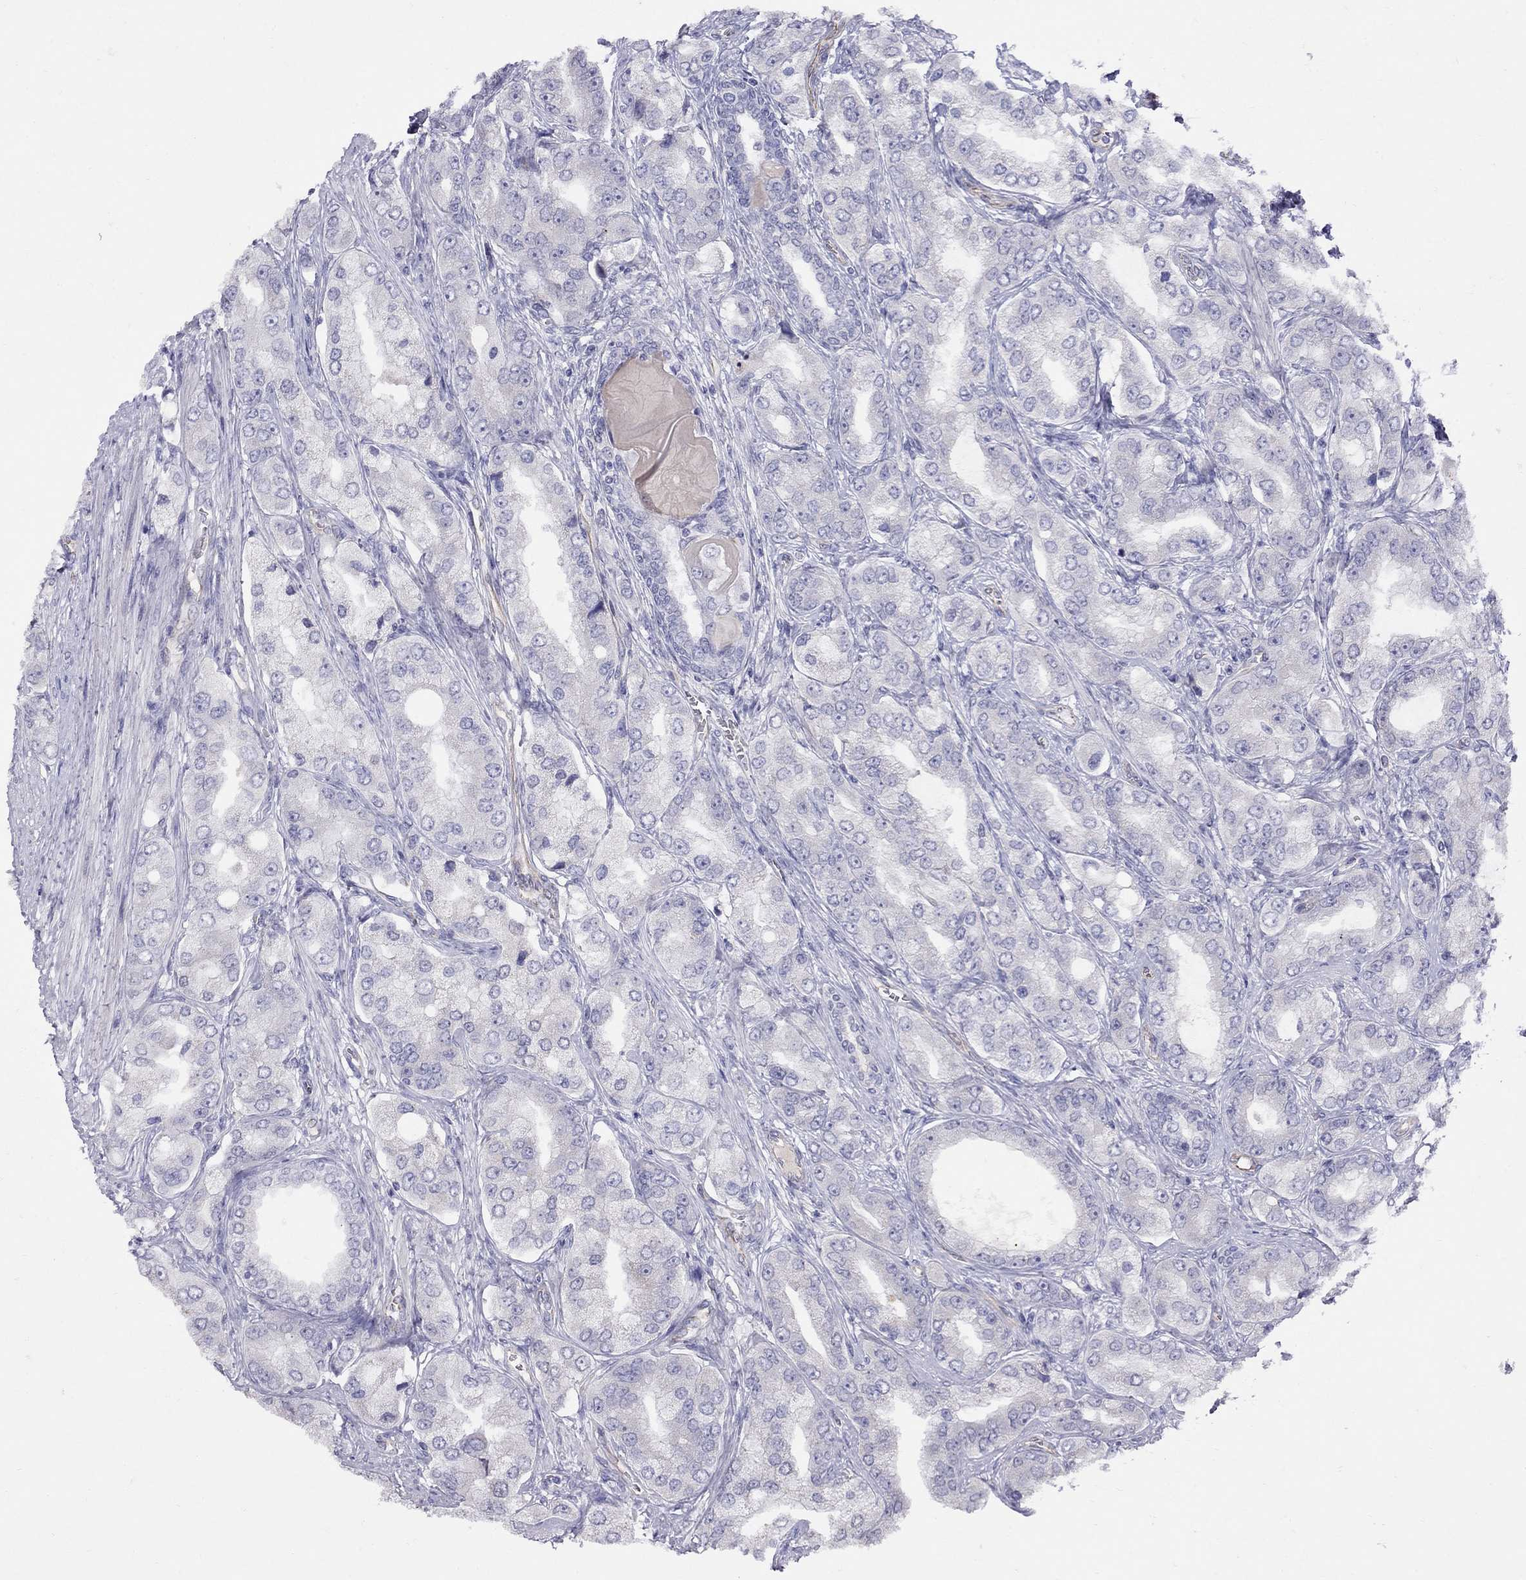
{"staining": {"intensity": "negative", "quantity": "none", "location": "none"}, "tissue": "prostate cancer", "cell_type": "Tumor cells", "image_type": "cancer", "snomed": [{"axis": "morphology", "description": "Adenocarcinoma, Low grade"}, {"axis": "topography", "description": "Prostate"}], "caption": "An immunohistochemistry image of prostate cancer is shown. There is no staining in tumor cells of prostate cancer. The staining was performed using DAB (3,3'-diaminobenzidine) to visualize the protein expression in brown, while the nuclei were stained in blue with hematoxylin (Magnification: 20x).", "gene": "SPINT4", "patient": {"sex": "male", "age": 69}}